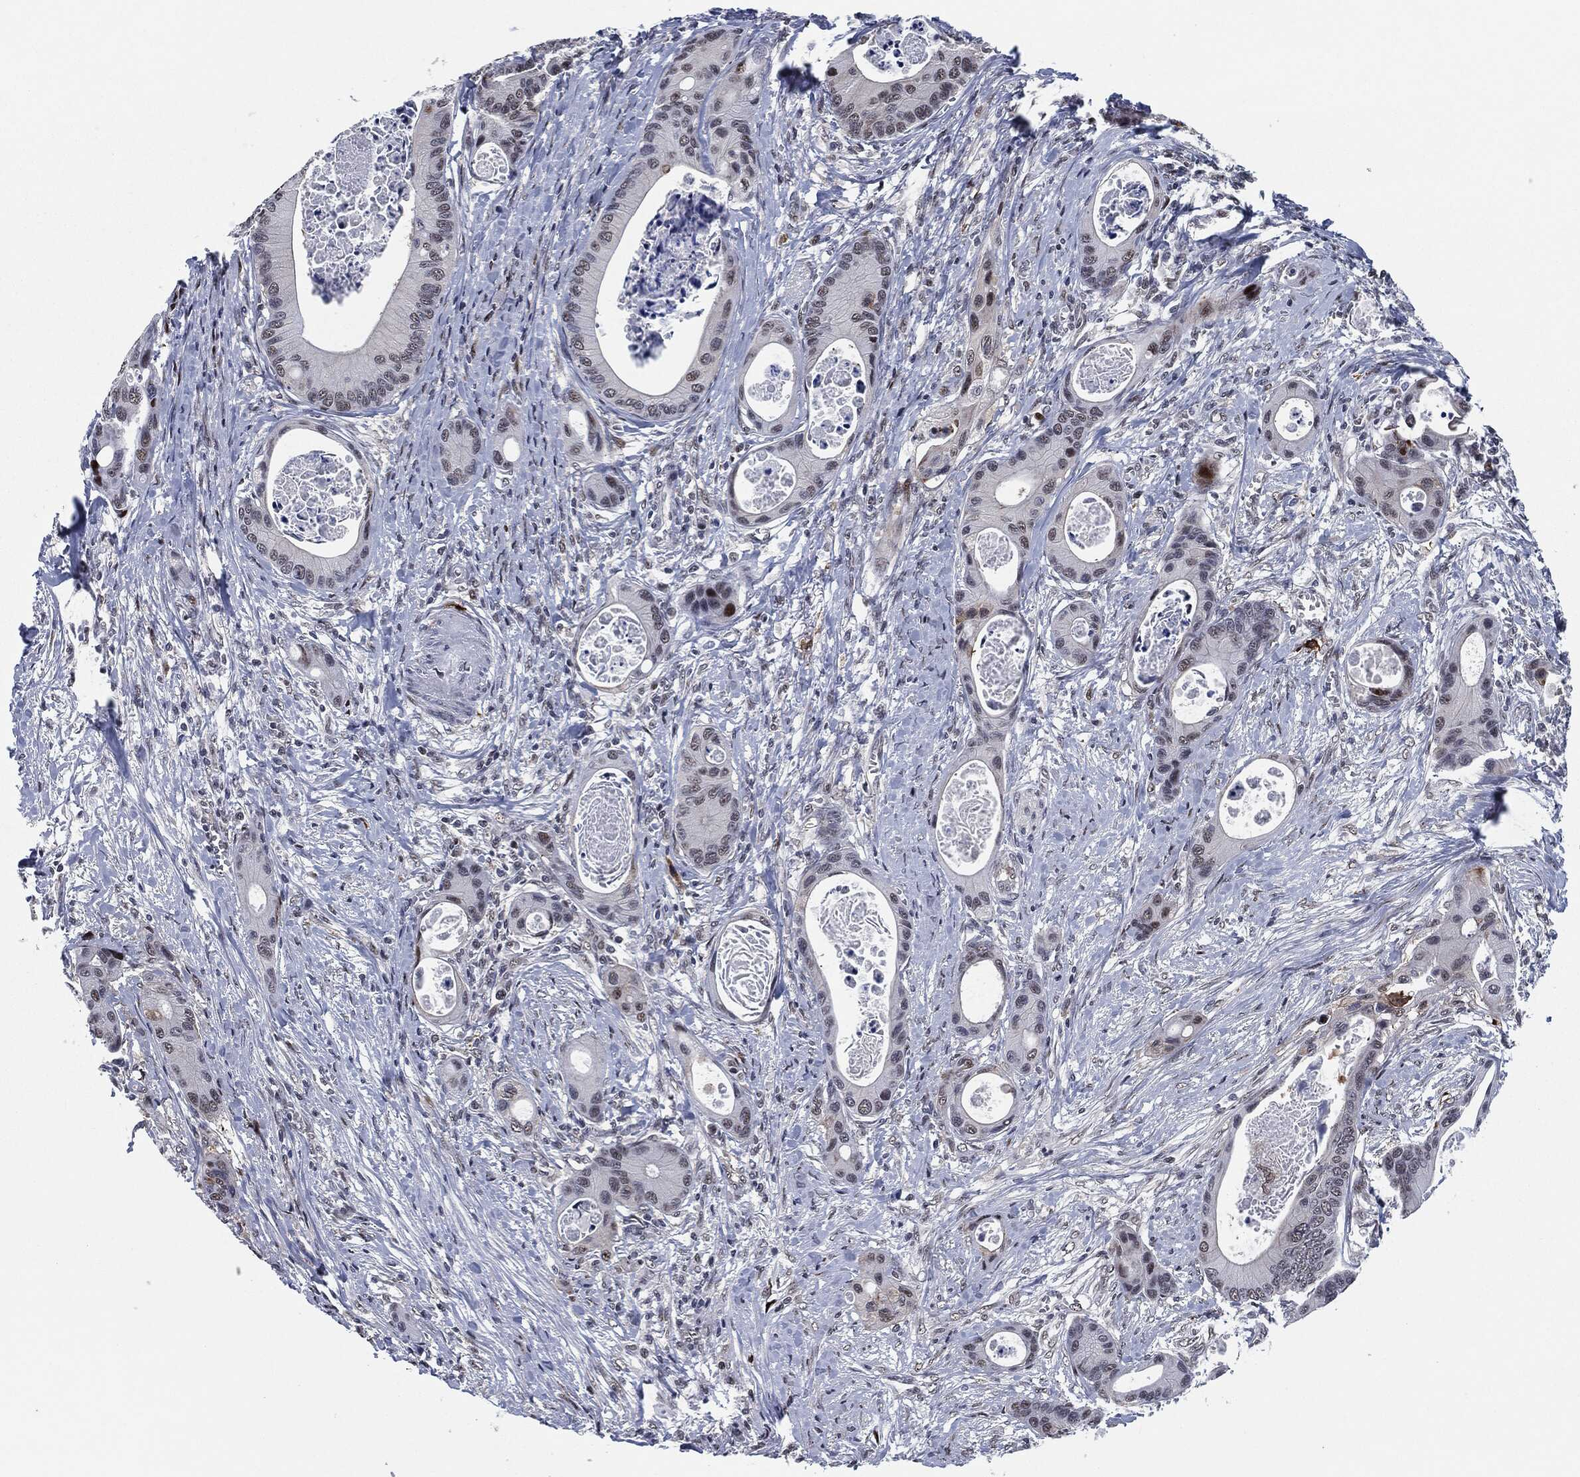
{"staining": {"intensity": "negative", "quantity": "none", "location": "none"}, "tissue": "colorectal cancer", "cell_type": "Tumor cells", "image_type": "cancer", "snomed": [{"axis": "morphology", "description": "Adenocarcinoma, NOS"}, {"axis": "topography", "description": "Colon"}], "caption": "An IHC photomicrograph of colorectal adenocarcinoma is shown. There is no staining in tumor cells of colorectal adenocarcinoma. The staining was performed using DAB to visualize the protein expression in brown, while the nuclei were stained in blue with hematoxylin (Magnification: 20x).", "gene": "AKT2", "patient": {"sex": "female", "age": 78}}